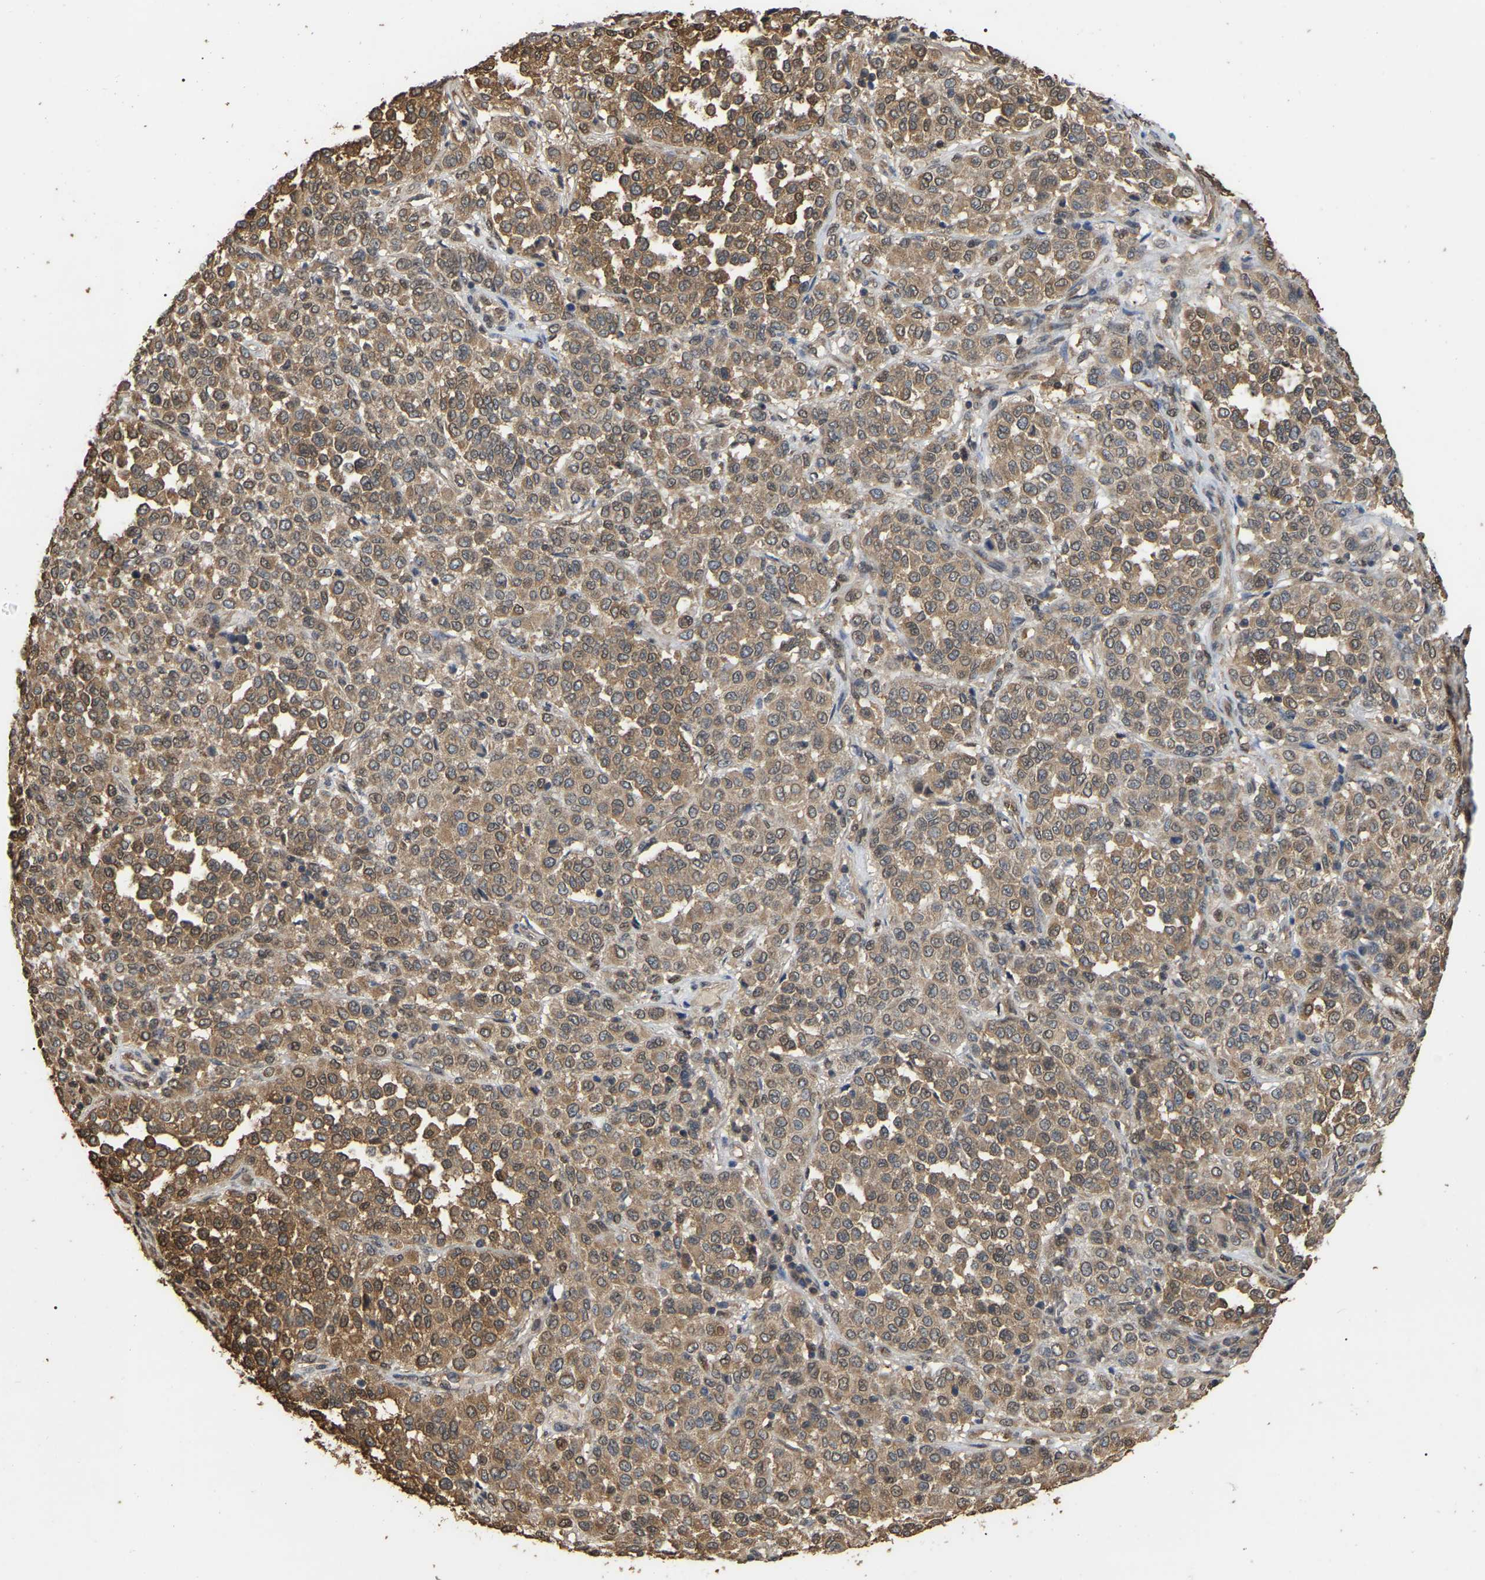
{"staining": {"intensity": "moderate", "quantity": ">75%", "location": "cytoplasmic/membranous"}, "tissue": "melanoma", "cell_type": "Tumor cells", "image_type": "cancer", "snomed": [{"axis": "morphology", "description": "Malignant melanoma, Metastatic site"}, {"axis": "topography", "description": "Pancreas"}], "caption": "Immunohistochemical staining of human malignant melanoma (metastatic site) reveals medium levels of moderate cytoplasmic/membranous protein expression in approximately >75% of tumor cells.", "gene": "FAM219A", "patient": {"sex": "female", "age": 30}}